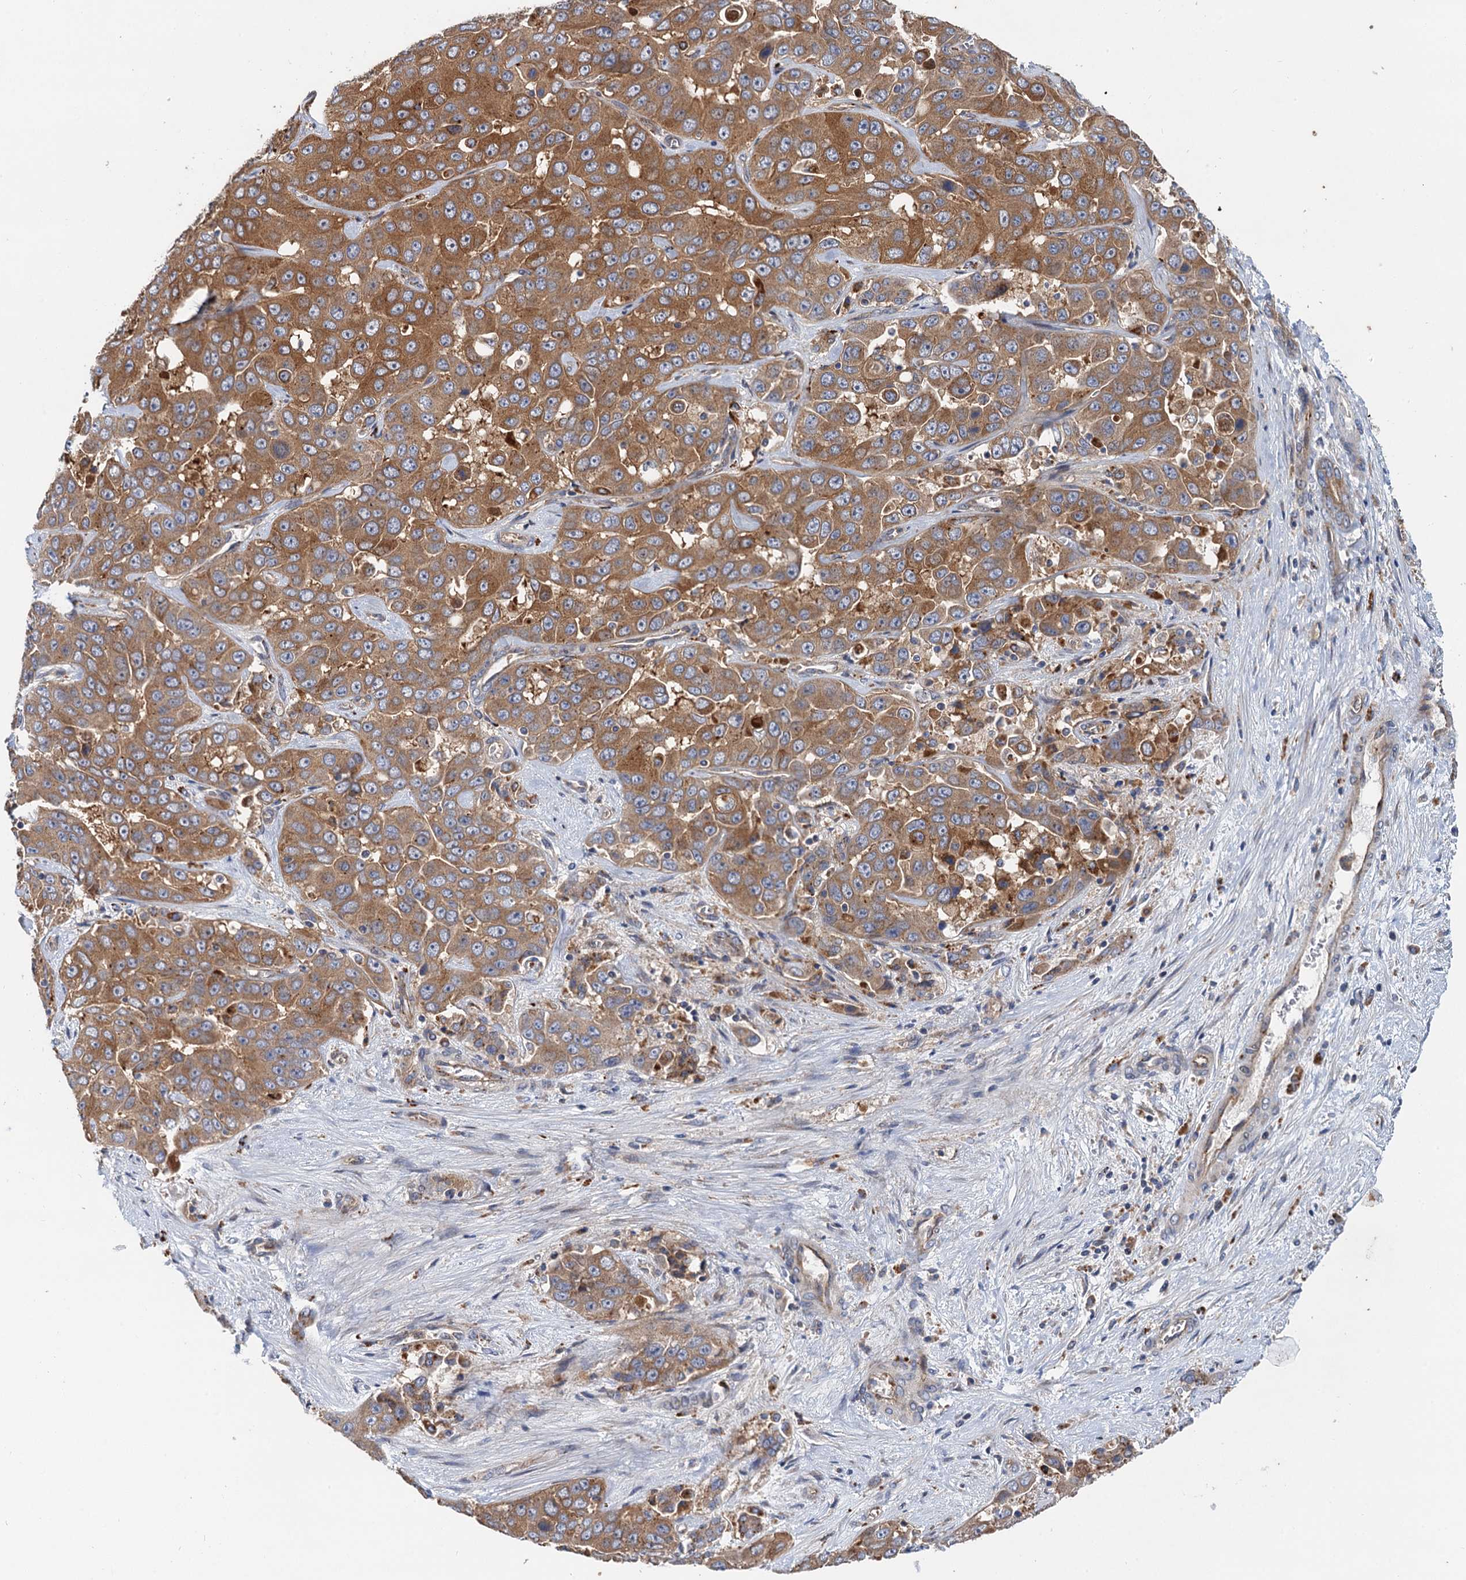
{"staining": {"intensity": "moderate", "quantity": ">75%", "location": "cytoplasmic/membranous"}, "tissue": "liver cancer", "cell_type": "Tumor cells", "image_type": "cancer", "snomed": [{"axis": "morphology", "description": "Cholangiocarcinoma"}, {"axis": "topography", "description": "Liver"}], "caption": "An image showing moderate cytoplasmic/membranous positivity in about >75% of tumor cells in cholangiocarcinoma (liver), as visualized by brown immunohistochemical staining.", "gene": "NLRP10", "patient": {"sex": "female", "age": 52}}